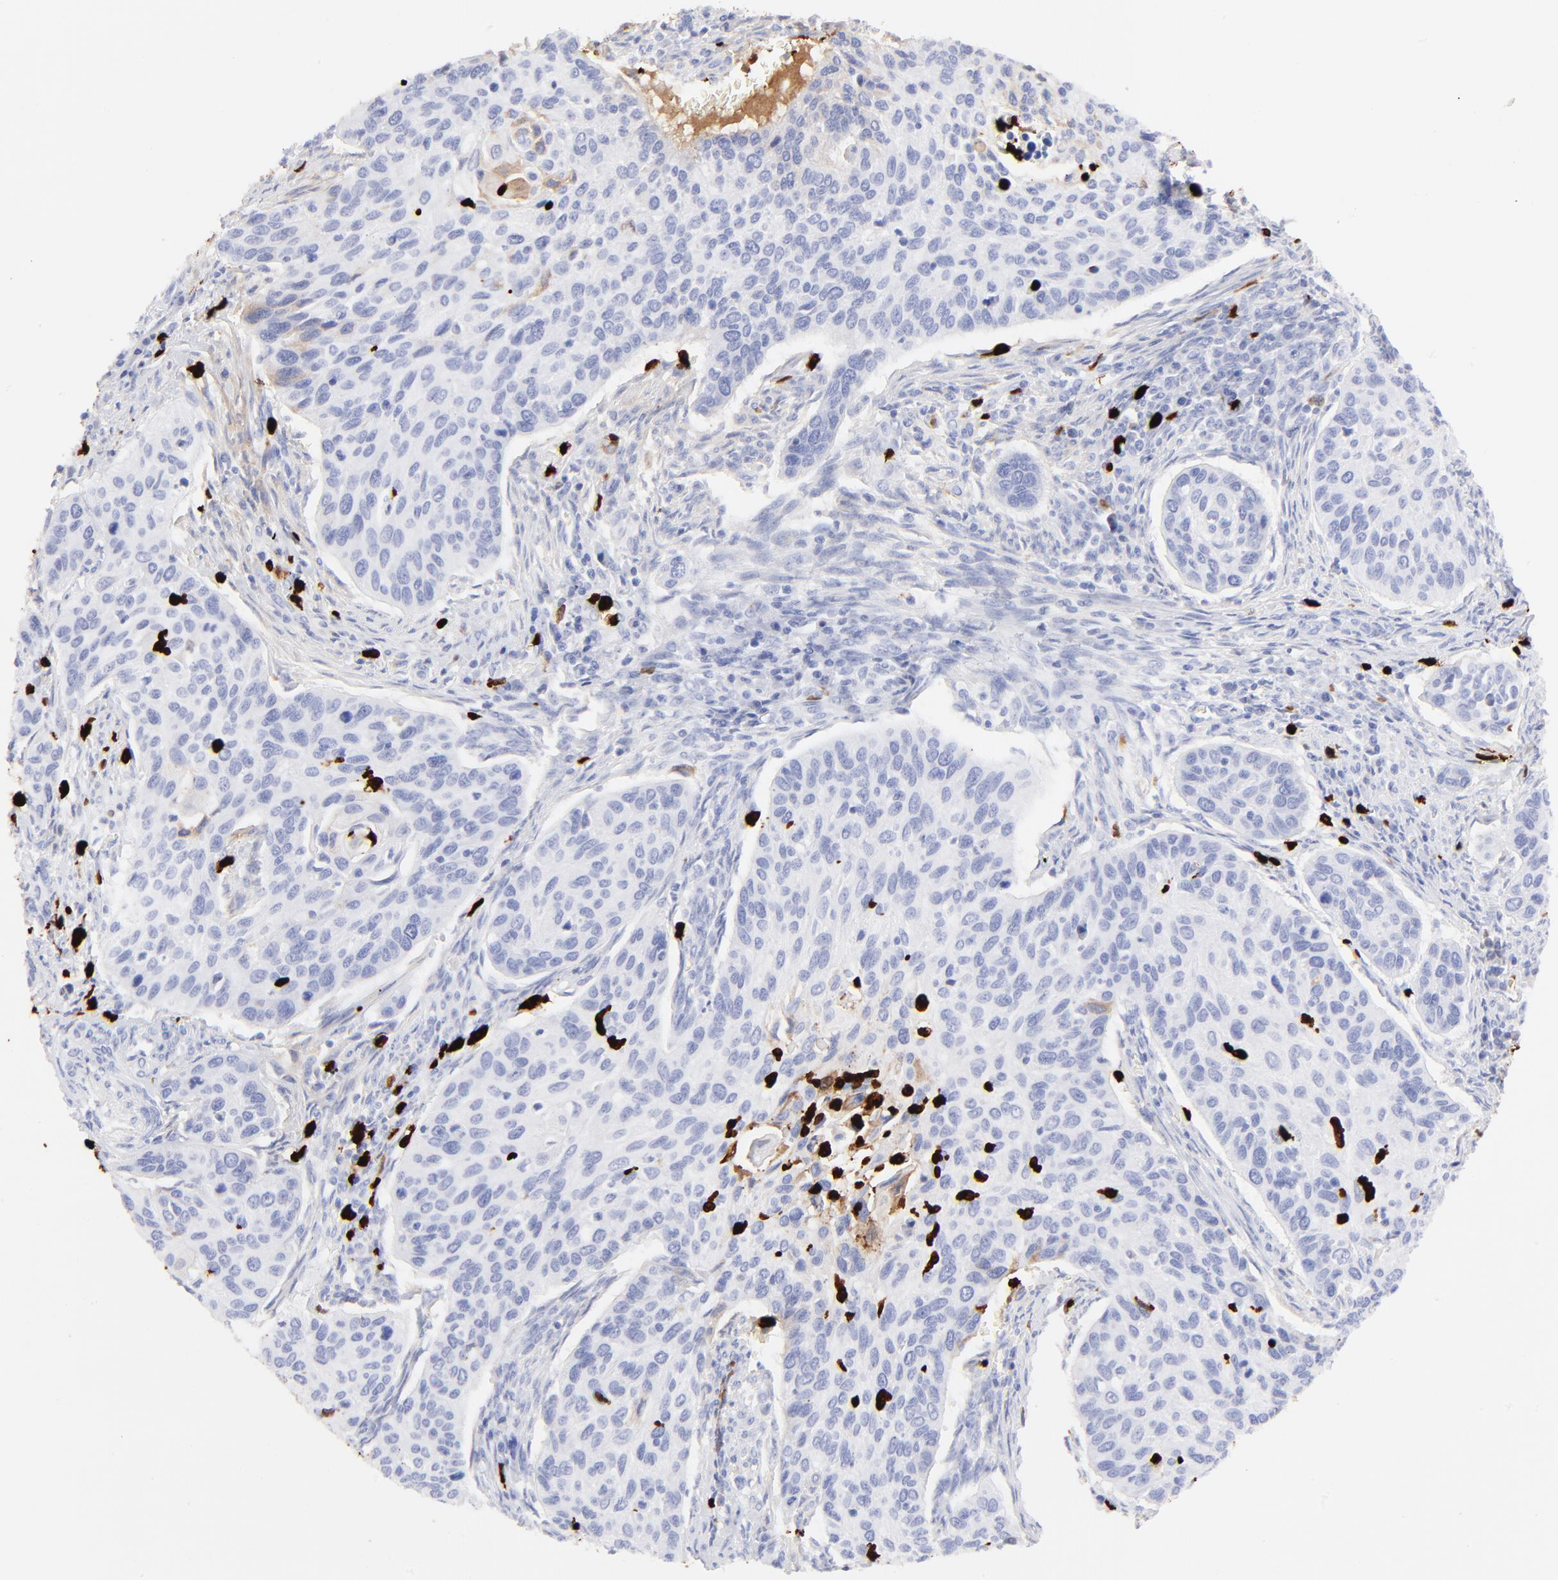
{"staining": {"intensity": "negative", "quantity": "none", "location": "none"}, "tissue": "cervical cancer", "cell_type": "Tumor cells", "image_type": "cancer", "snomed": [{"axis": "morphology", "description": "Squamous cell carcinoma, NOS"}, {"axis": "topography", "description": "Cervix"}], "caption": "High magnification brightfield microscopy of squamous cell carcinoma (cervical) stained with DAB (3,3'-diaminobenzidine) (brown) and counterstained with hematoxylin (blue): tumor cells show no significant positivity.", "gene": "S100A12", "patient": {"sex": "female", "age": 57}}